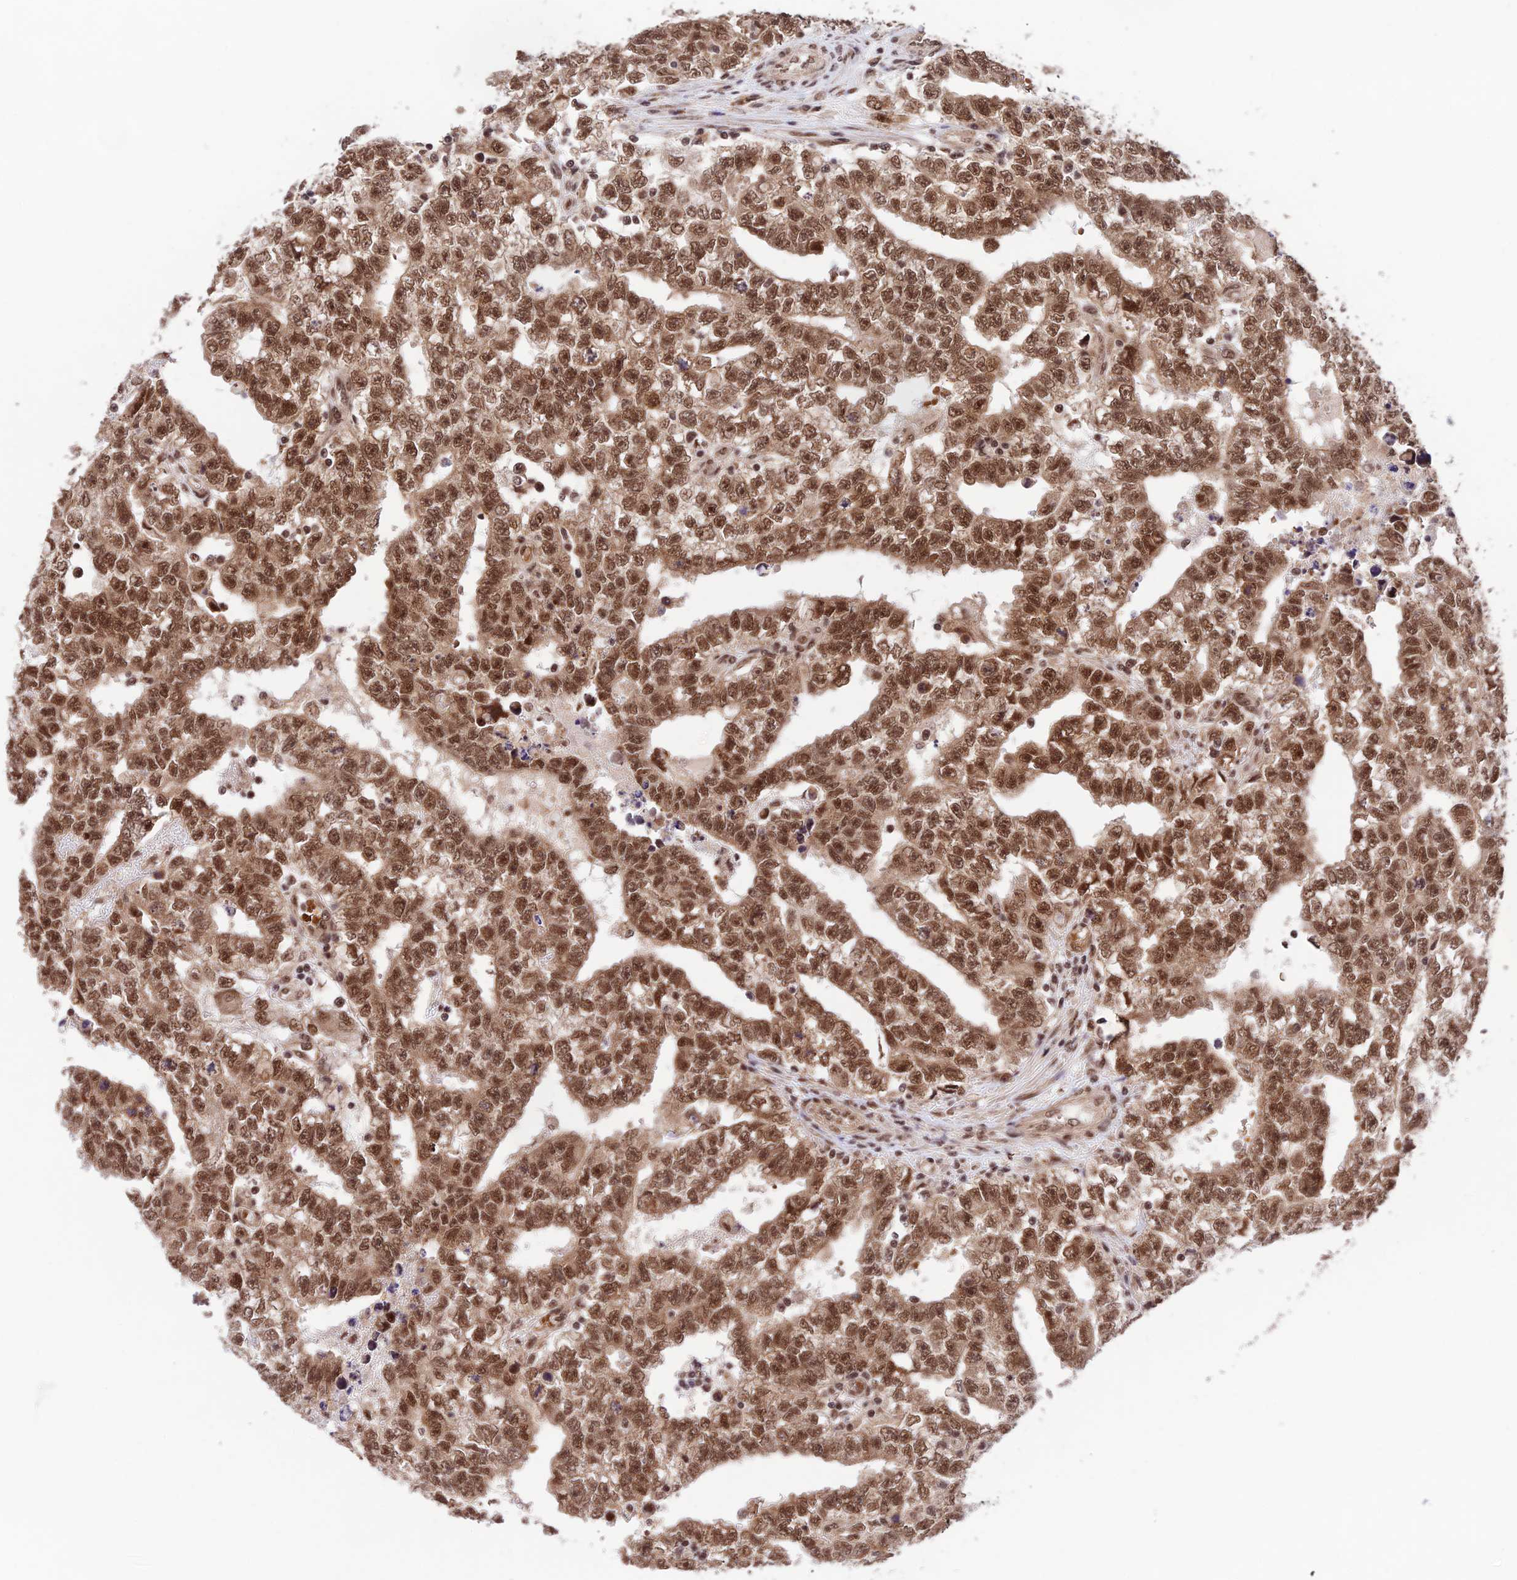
{"staining": {"intensity": "moderate", "quantity": ">75%", "location": "nuclear"}, "tissue": "testis cancer", "cell_type": "Tumor cells", "image_type": "cancer", "snomed": [{"axis": "morphology", "description": "Carcinoma, Embryonal, NOS"}, {"axis": "topography", "description": "Testis"}], "caption": "A histopathology image showing moderate nuclear expression in approximately >75% of tumor cells in testis embryonal carcinoma, as visualized by brown immunohistochemical staining.", "gene": "RBM42", "patient": {"sex": "male", "age": 25}}